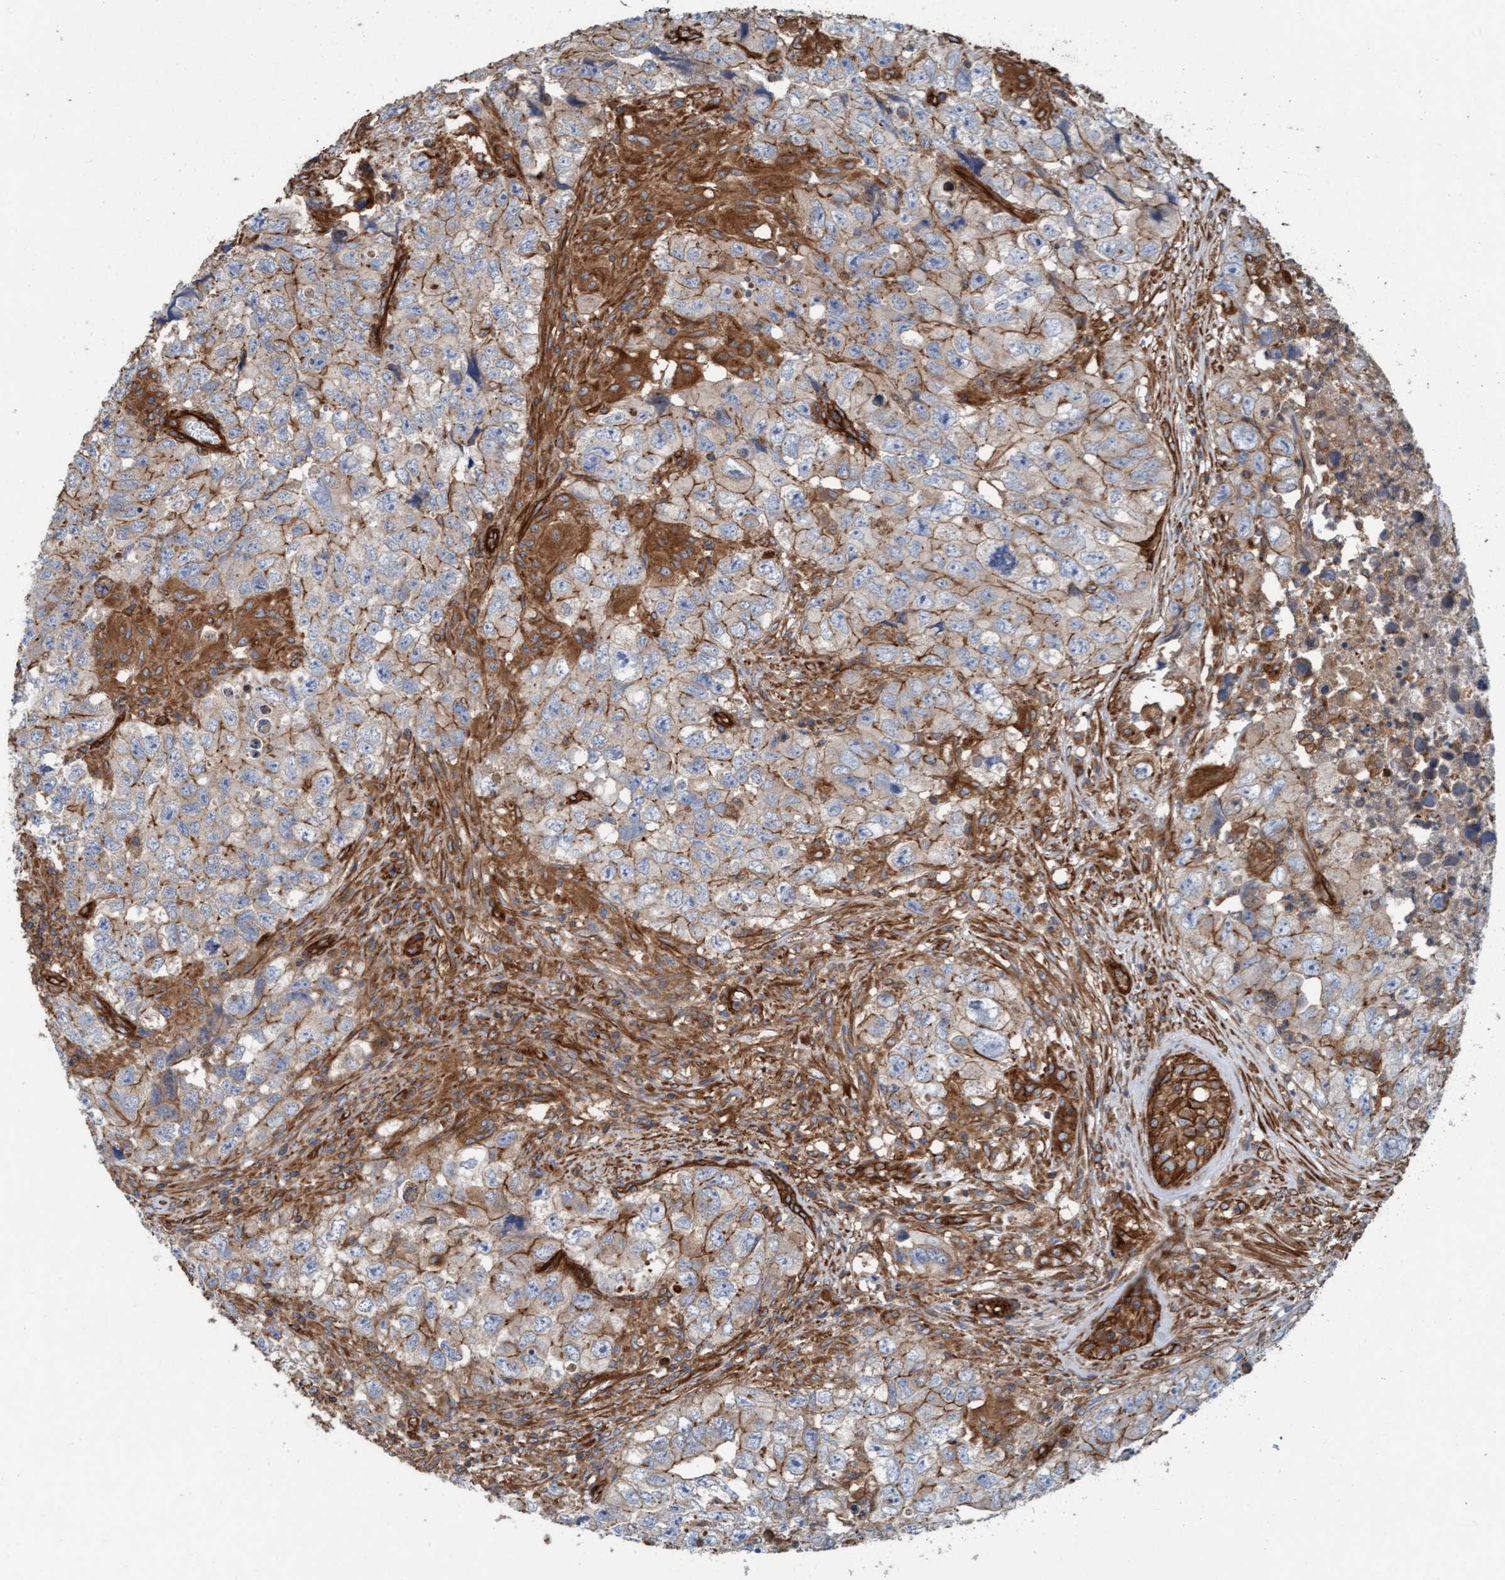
{"staining": {"intensity": "moderate", "quantity": "25%-75%", "location": "cytoplasmic/membranous"}, "tissue": "testis cancer", "cell_type": "Tumor cells", "image_type": "cancer", "snomed": [{"axis": "morphology", "description": "Seminoma, NOS"}, {"axis": "morphology", "description": "Carcinoma, Embryonal, NOS"}, {"axis": "topography", "description": "Testis"}], "caption": "Protein staining reveals moderate cytoplasmic/membranous expression in about 25%-75% of tumor cells in testis seminoma.", "gene": "STXBP4", "patient": {"sex": "male", "age": 43}}